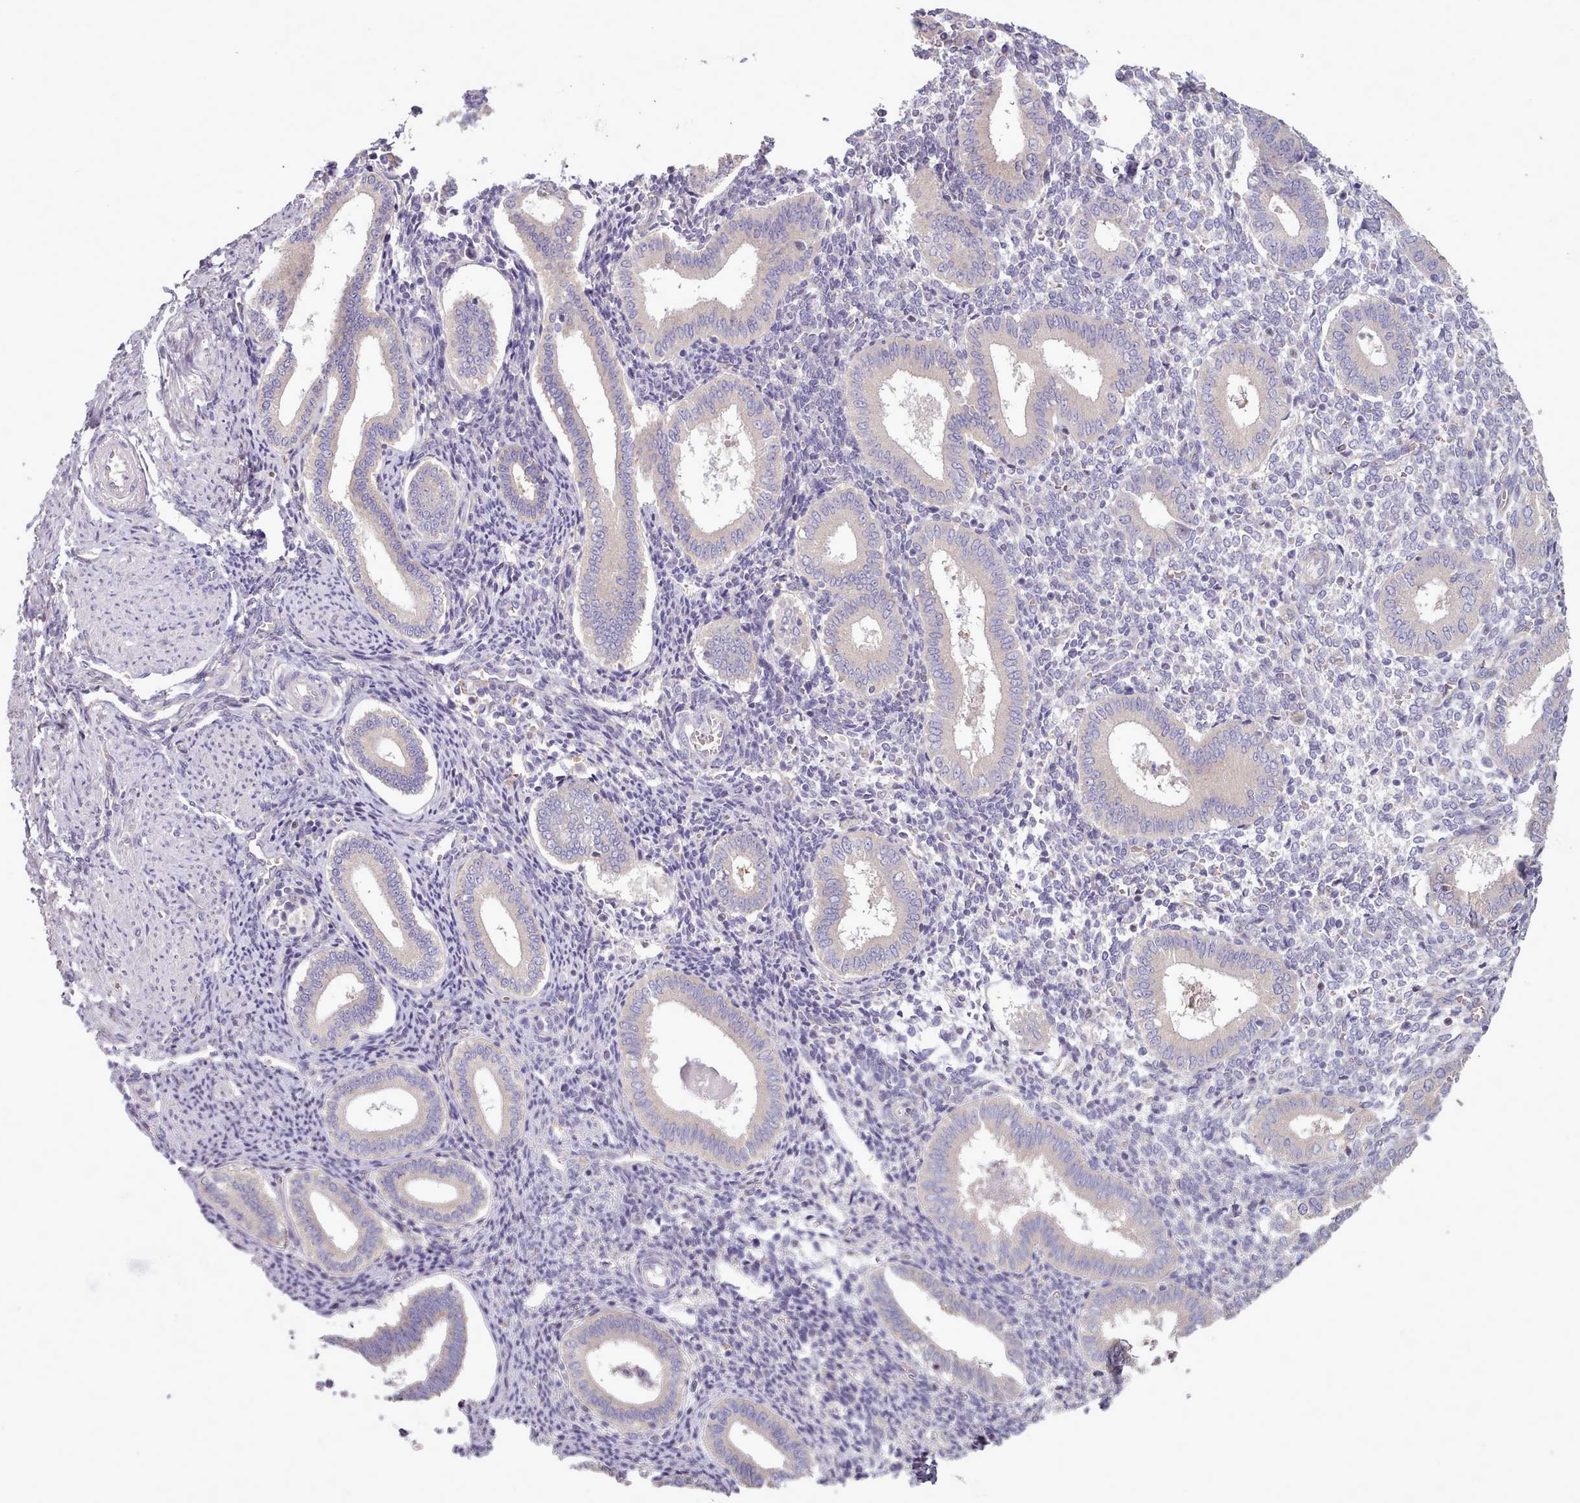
{"staining": {"intensity": "negative", "quantity": "none", "location": "none"}, "tissue": "endometrium", "cell_type": "Cells in endometrial stroma", "image_type": "normal", "snomed": [{"axis": "morphology", "description": "Normal tissue, NOS"}, {"axis": "topography", "description": "Endometrium"}], "caption": "The micrograph reveals no significant expression in cells in endometrial stroma of endometrium. Brightfield microscopy of immunohistochemistry (IHC) stained with DAB (3,3'-diaminobenzidine) (brown) and hematoxylin (blue), captured at high magnification.", "gene": "DPF1", "patient": {"sex": "female", "age": 44}}